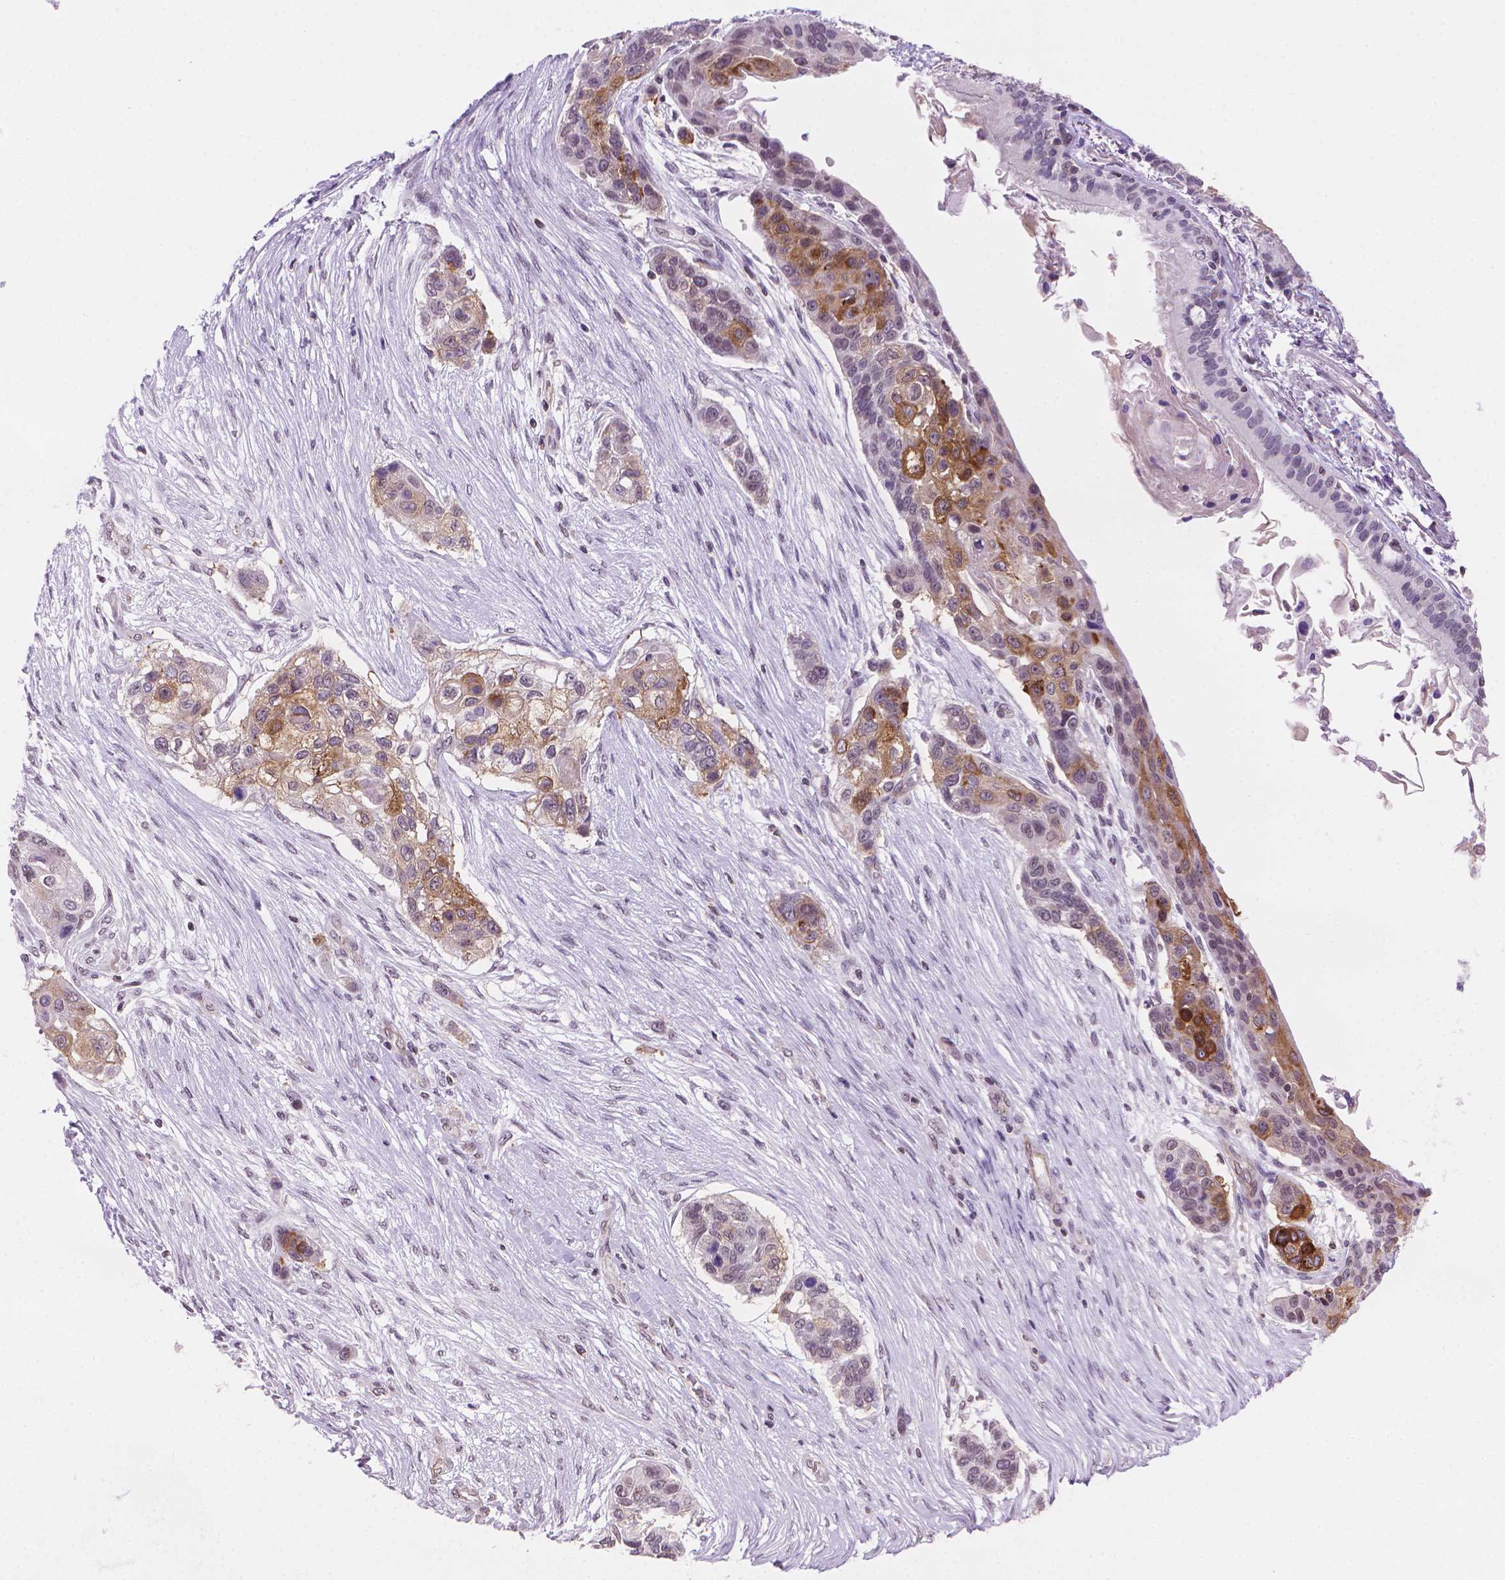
{"staining": {"intensity": "moderate", "quantity": "<25%", "location": "cytoplasmic/membranous"}, "tissue": "lung cancer", "cell_type": "Tumor cells", "image_type": "cancer", "snomed": [{"axis": "morphology", "description": "Squamous cell carcinoma, NOS"}, {"axis": "topography", "description": "Lung"}], "caption": "A low amount of moderate cytoplasmic/membranous positivity is appreciated in approximately <25% of tumor cells in lung cancer (squamous cell carcinoma) tissue.", "gene": "TMEM184A", "patient": {"sex": "male", "age": 69}}